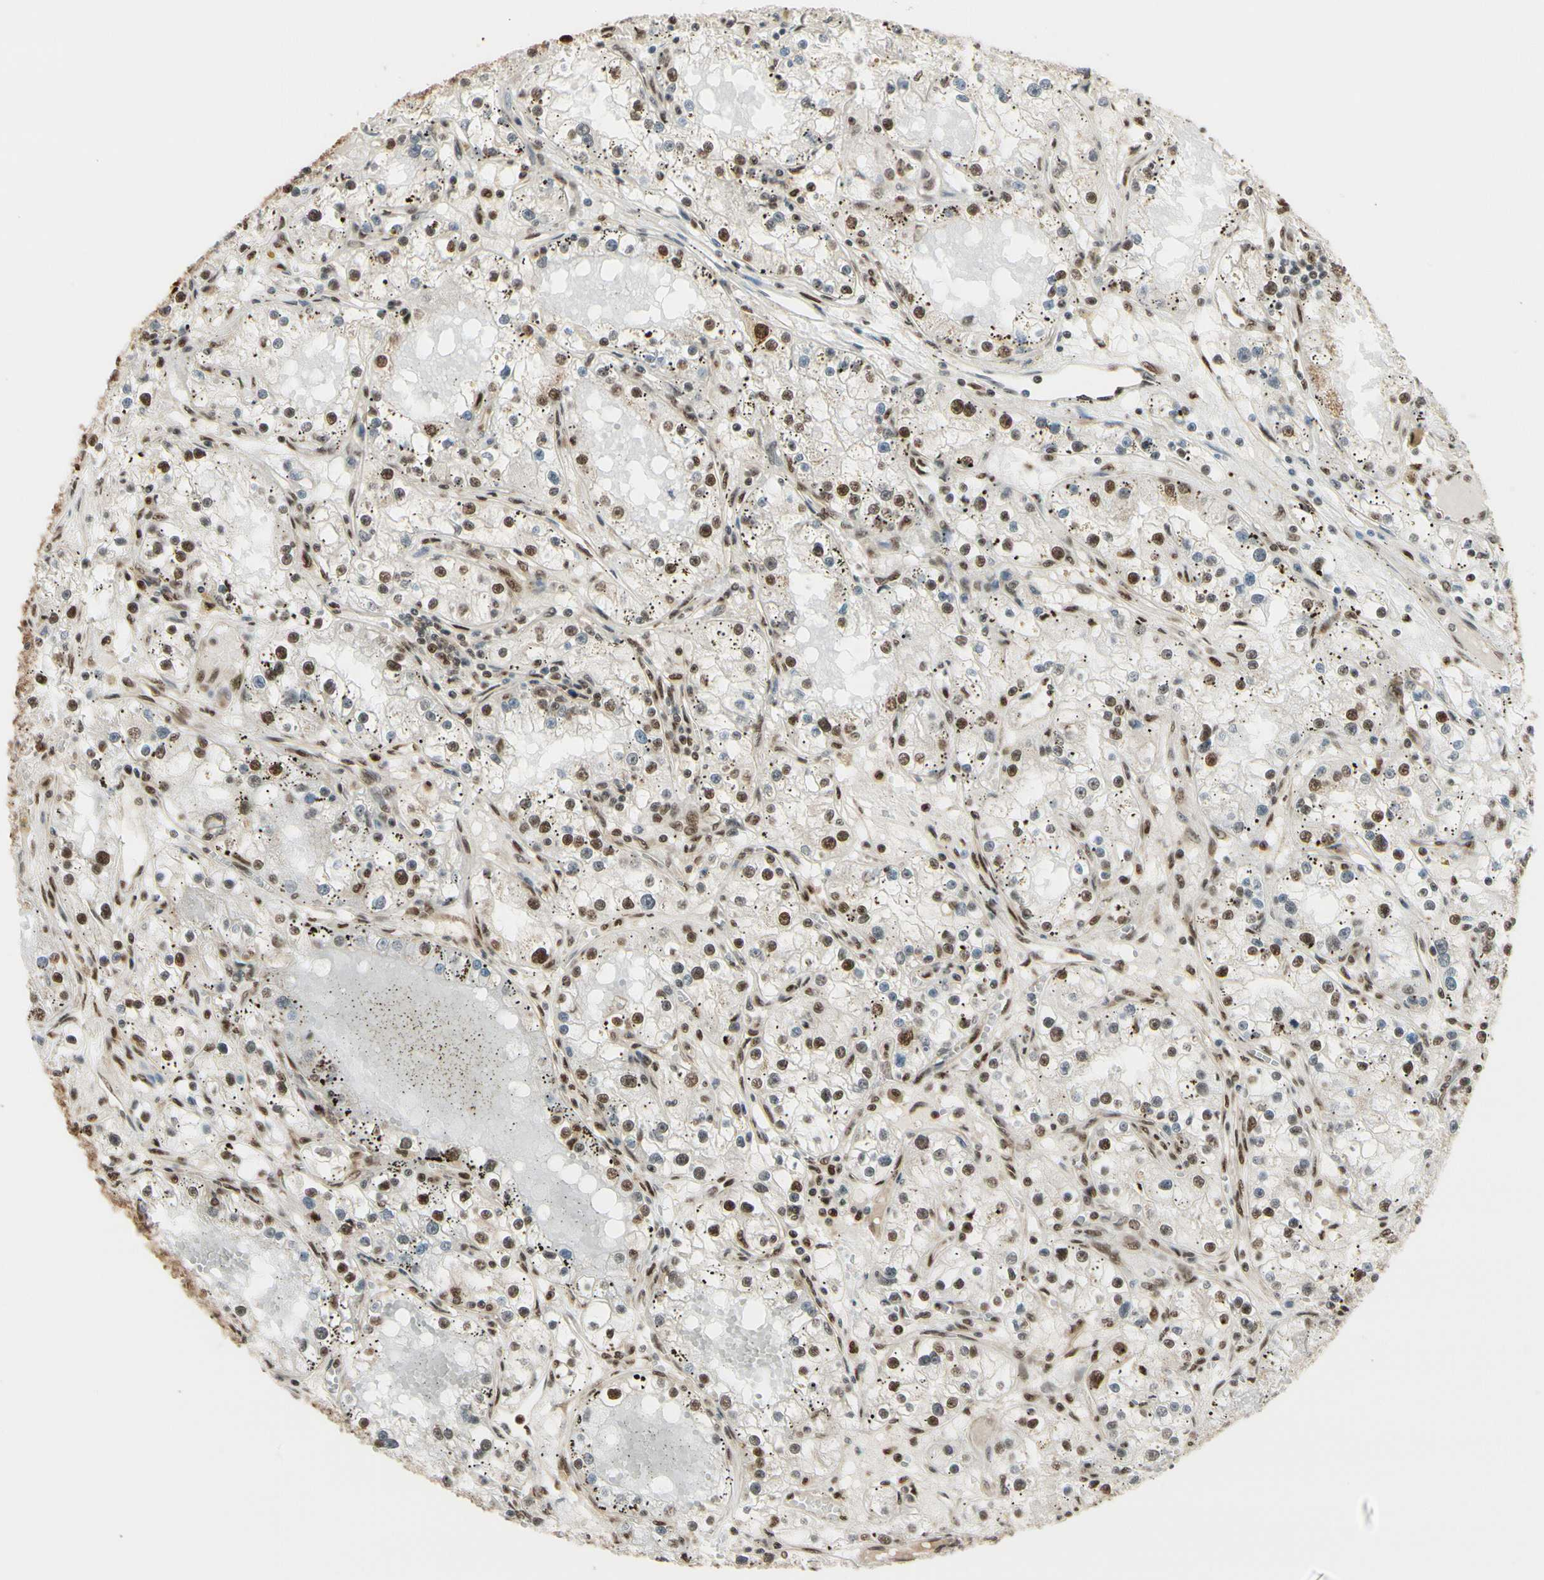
{"staining": {"intensity": "moderate", "quantity": "25%-75%", "location": "cytoplasmic/membranous,nuclear"}, "tissue": "renal cancer", "cell_type": "Tumor cells", "image_type": "cancer", "snomed": [{"axis": "morphology", "description": "Adenocarcinoma, NOS"}, {"axis": "topography", "description": "Kidney"}], "caption": "The histopathology image shows staining of renal cancer (adenocarcinoma), revealing moderate cytoplasmic/membranous and nuclear protein staining (brown color) within tumor cells.", "gene": "HSF1", "patient": {"sex": "male", "age": 56}}